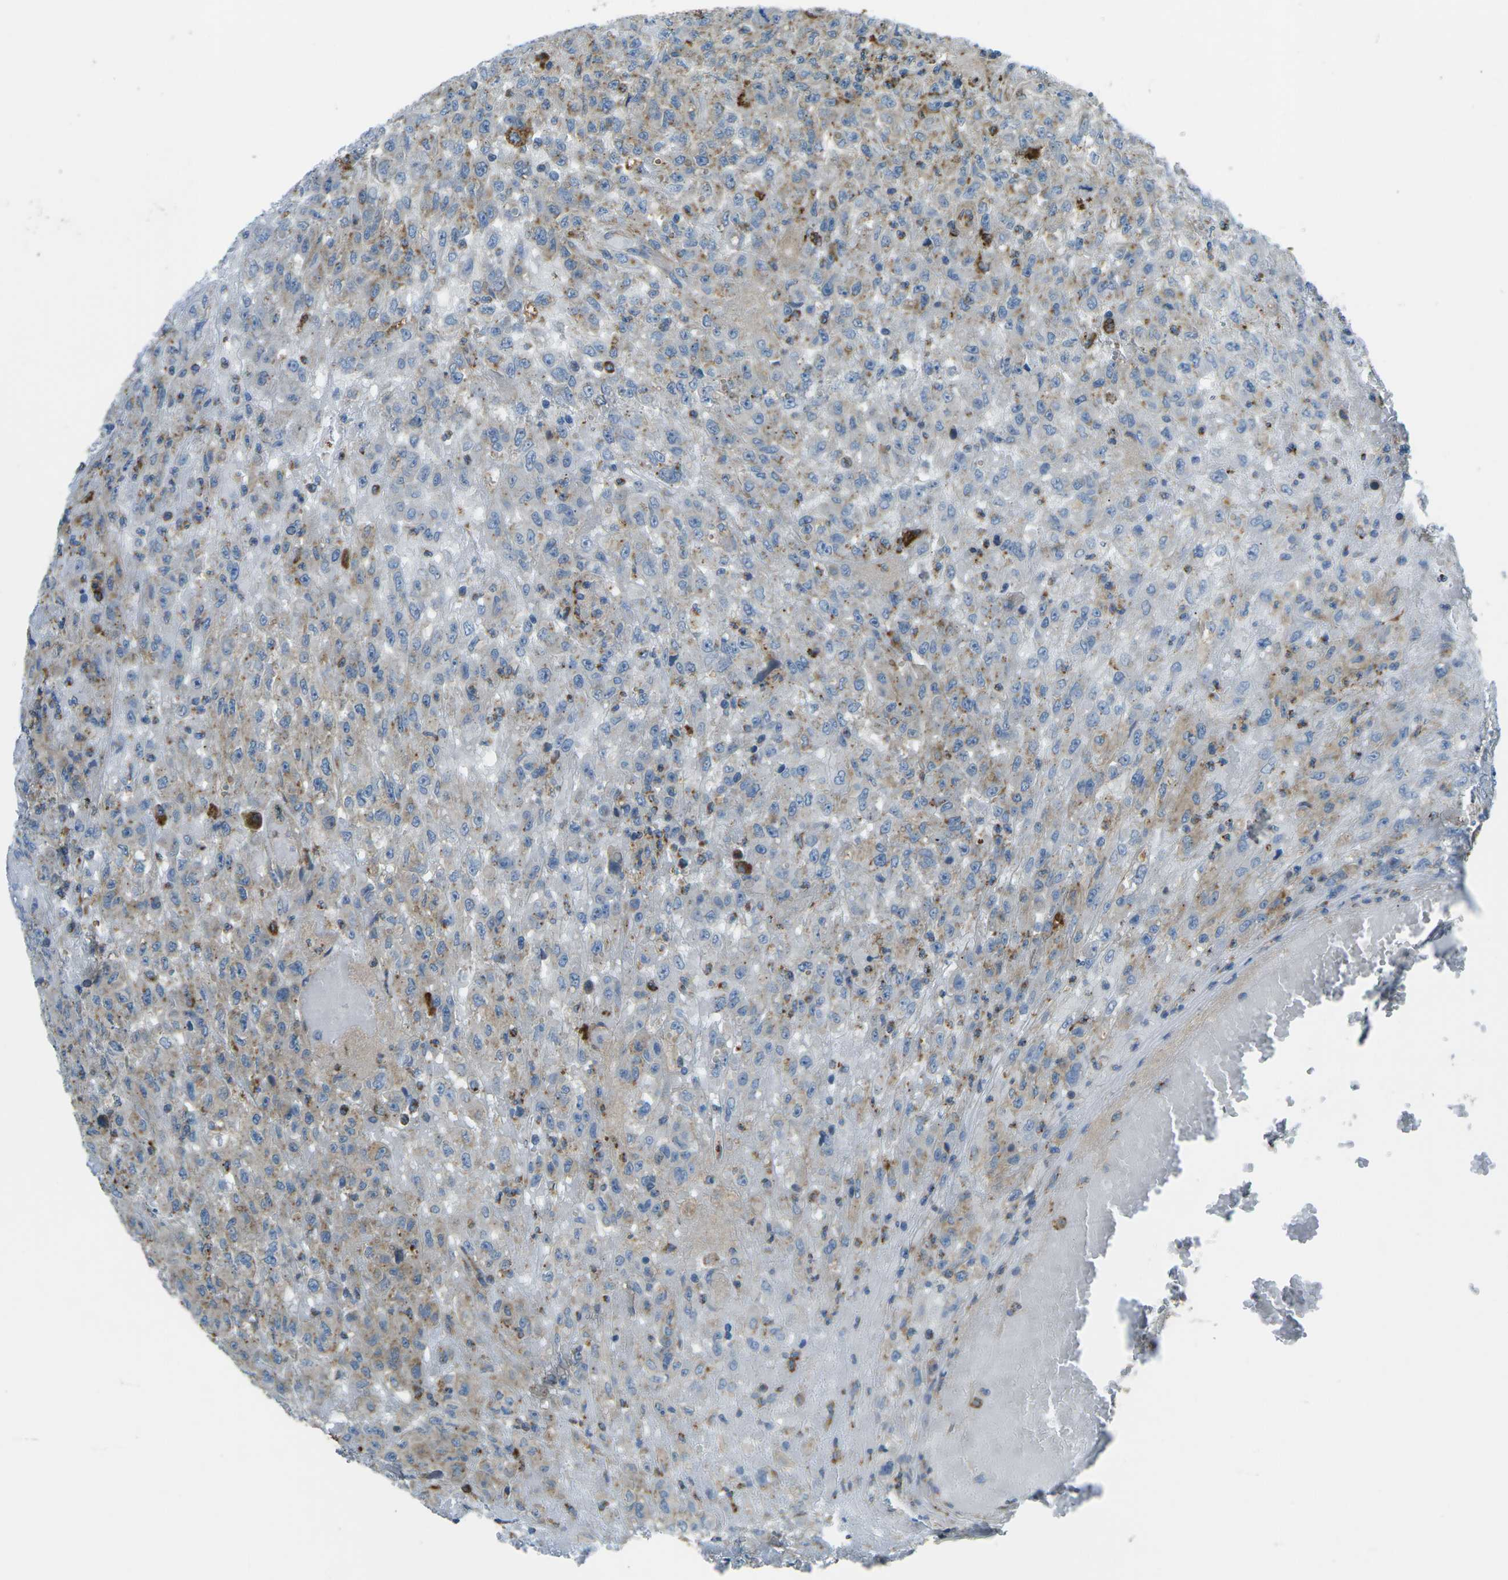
{"staining": {"intensity": "moderate", "quantity": ">75%", "location": "cytoplasmic/membranous"}, "tissue": "urothelial cancer", "cell_type": "Tumor cells", "image_type": "cancer", "snomed": [{"axis": "morphology", "description": "Urothelial carcinoma, High grade"}, {"axis": "topography", "description": "Urinary bladder"}], "caption": "Human high-grade urothelial carcinoma stained for a protein (brown) demonstrates moderate cytoplasmic/membranous positive positivity in about >75% of tumor cells.", "gene": "CDK17", "patient": {"sex": "male", "age": 46}}